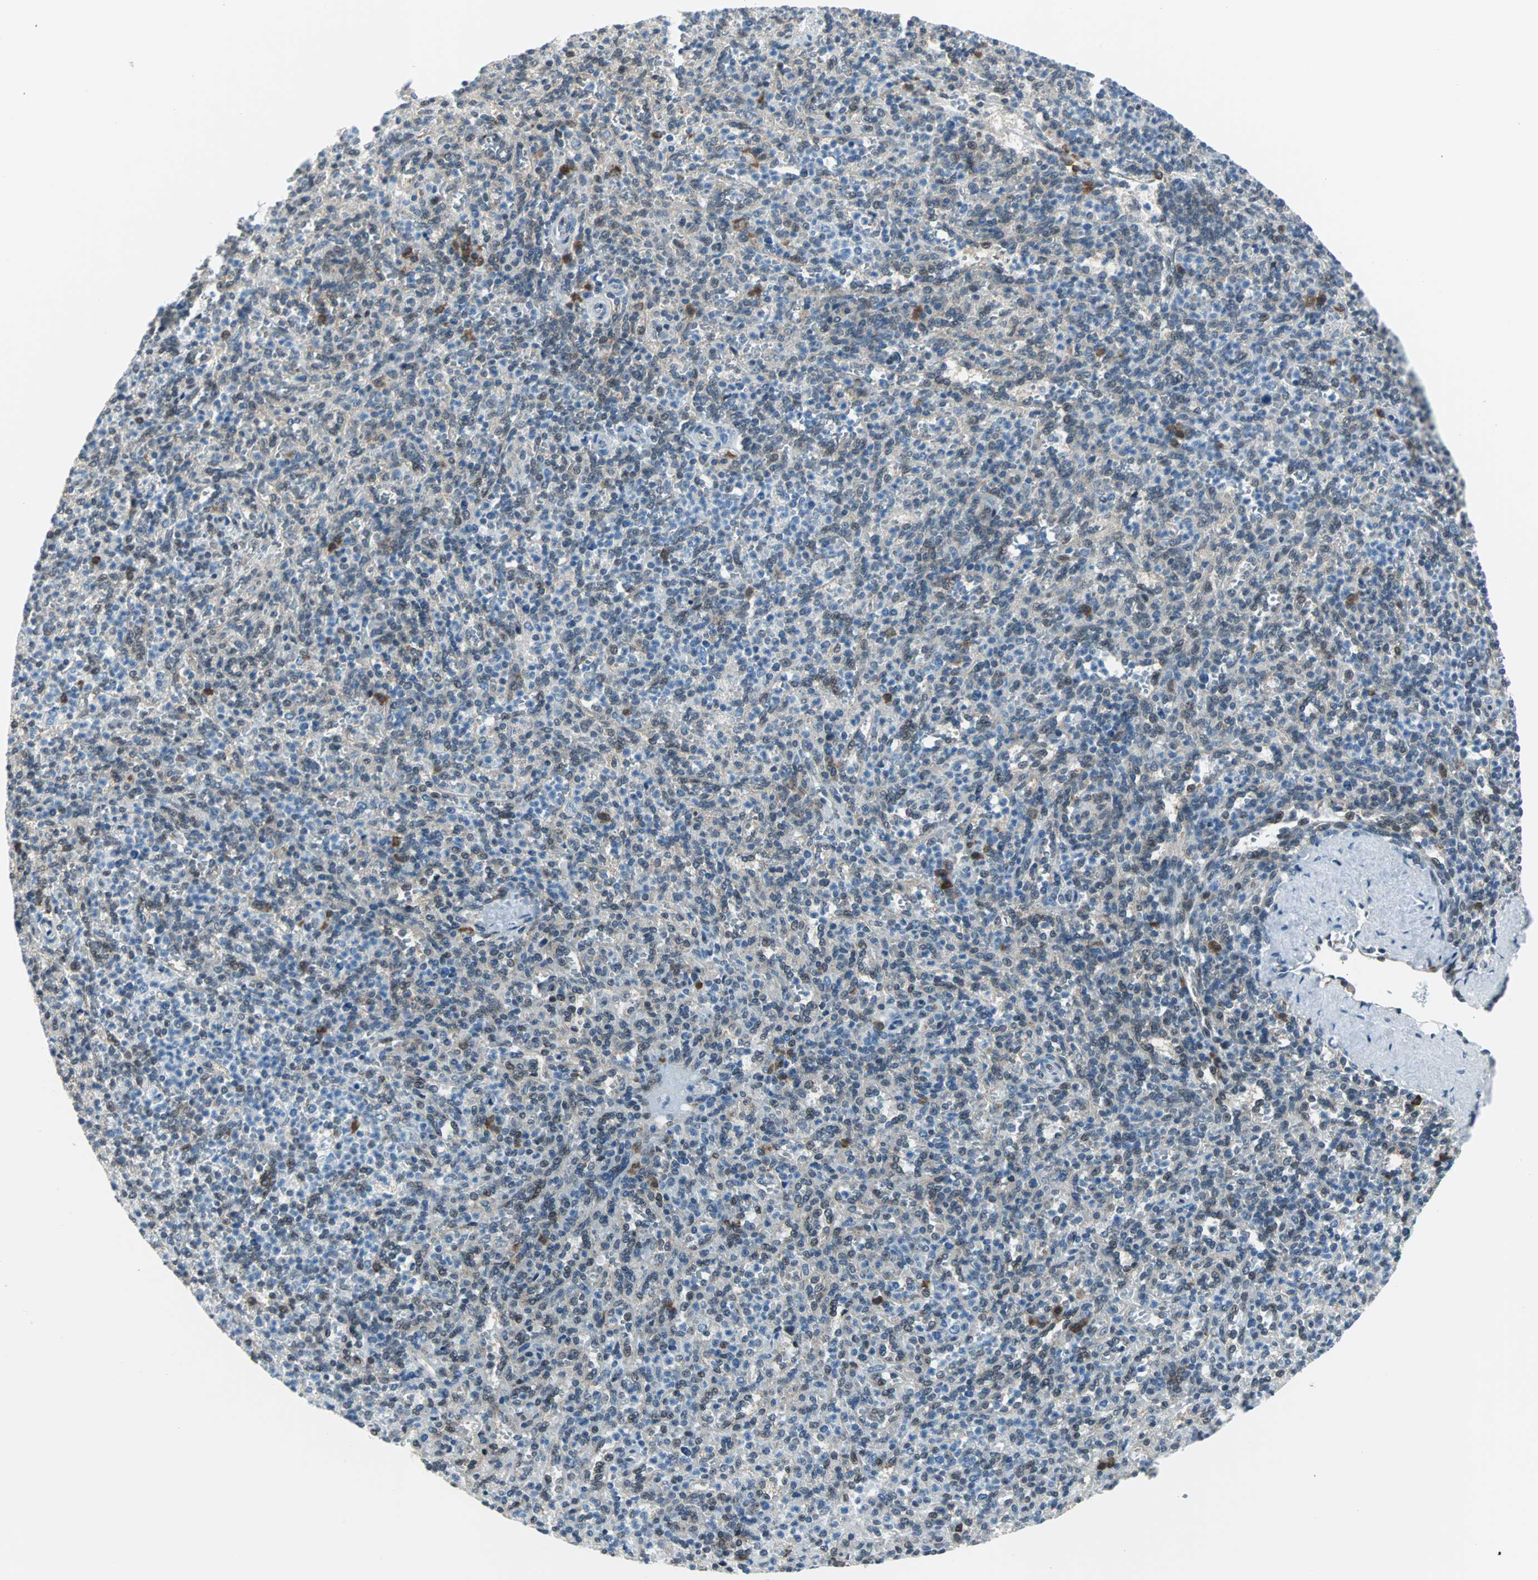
{"staining": {"intensity": "negative", "quantity": "none", "location": "none"}, "tissue": "spleen", "cell_type": "Cells in red pulp", "image_type": "normal", "snomed": [{"axis": "morphology", "description": "Normal tissue, NOS"}, {"axis": "topography", "description": "Spleen"}], "caption": "This is an immunohistochemistry (IHC) image of benign spleen. There is no positivity in cells in red pulp.", "gene": "VCP", "patient": {"sex": "male", "age": 36}}